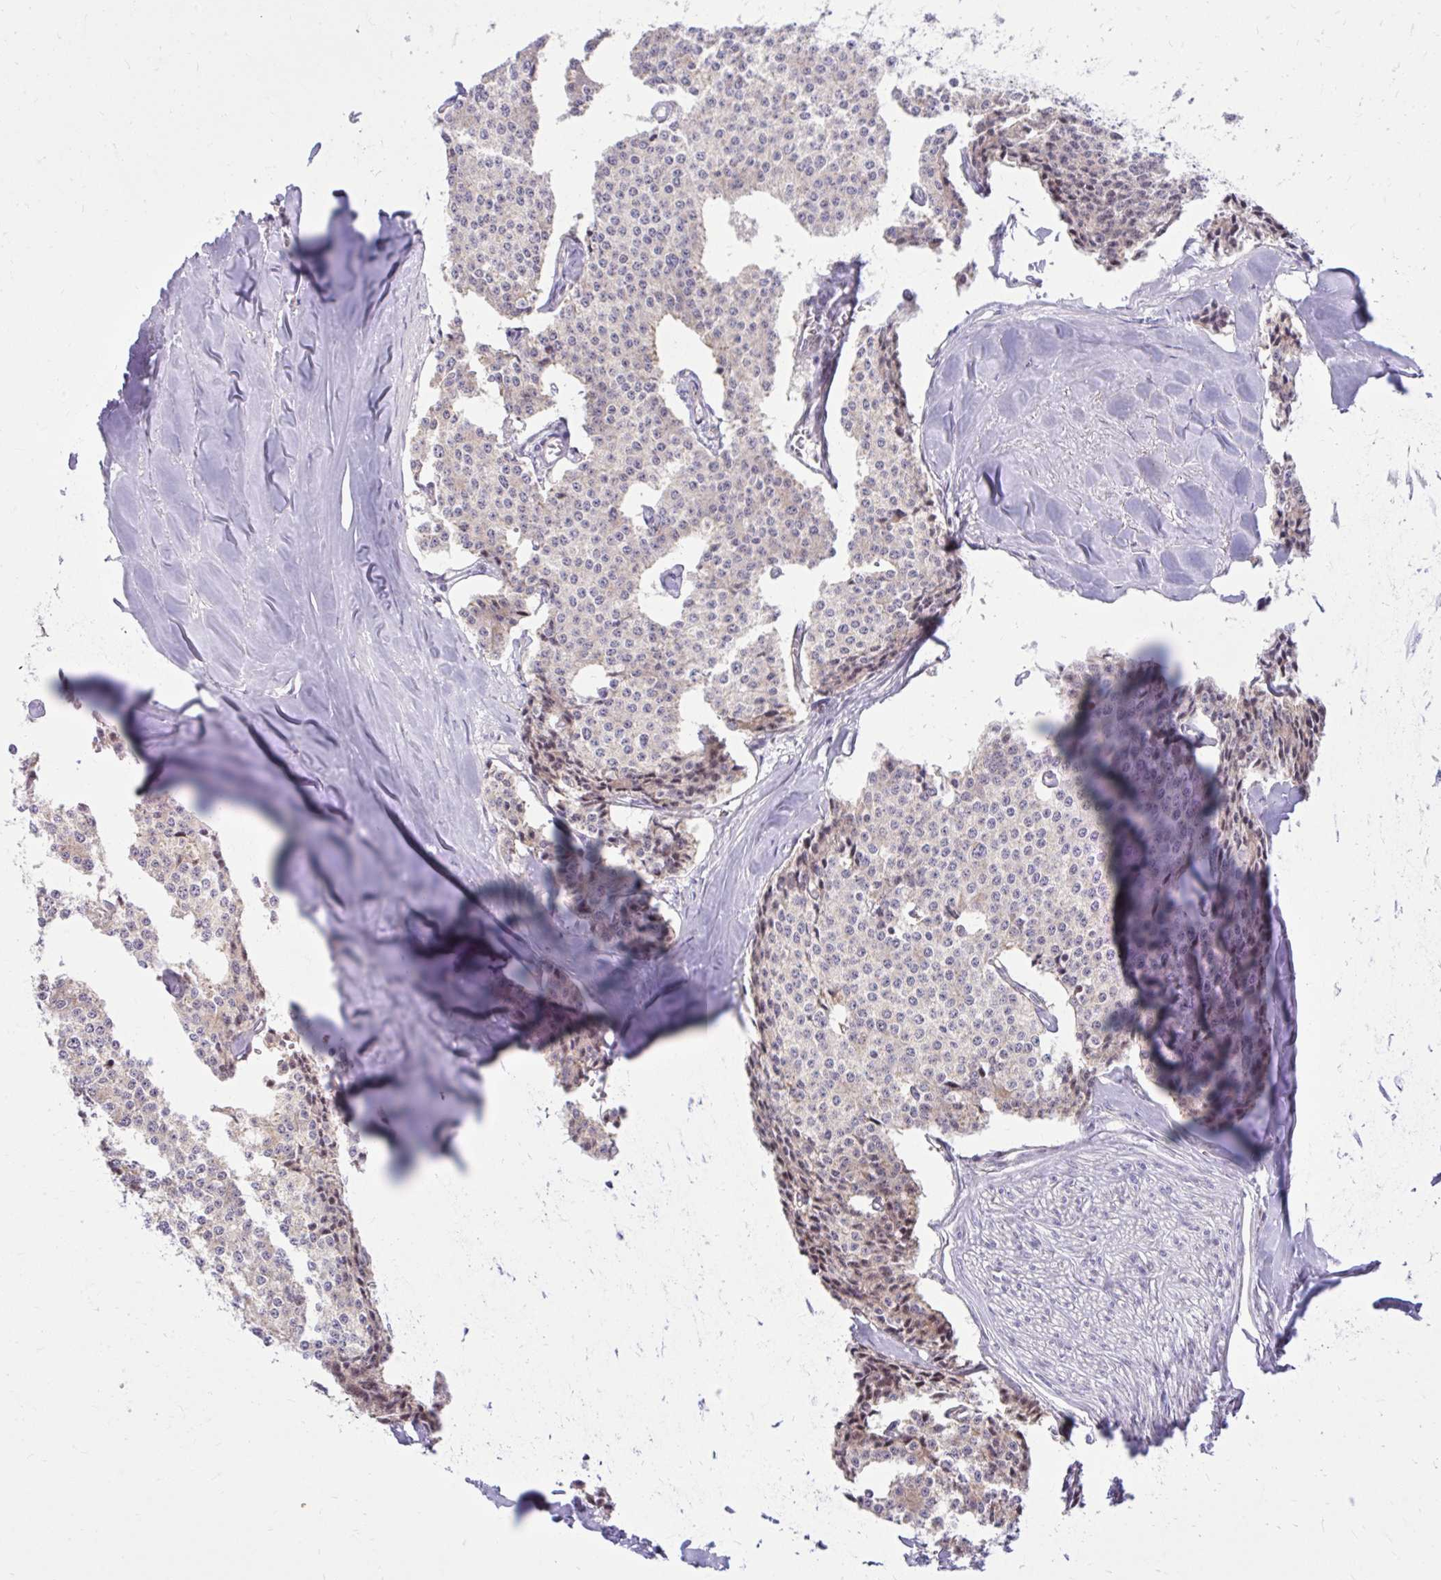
{"staining": {"intensity": "negative", "quantity": "none", "location": "none"}, "tissue": "carcinoid", "cell_type": "Tumor cells", "image_type": "cancer", "snomed": [{"axis": "morphology", "description": "Carcinoid, malignant, NOS"}, {"axis": "topography", "description": "Small intestine"}], "caption": "This is a image of immunohistochemistry staining of carcinoid (malignant), which shows no positivity in tumor cells.", "gene": "GPRIN3", "patient": {"sex": "female", "age": 64}}